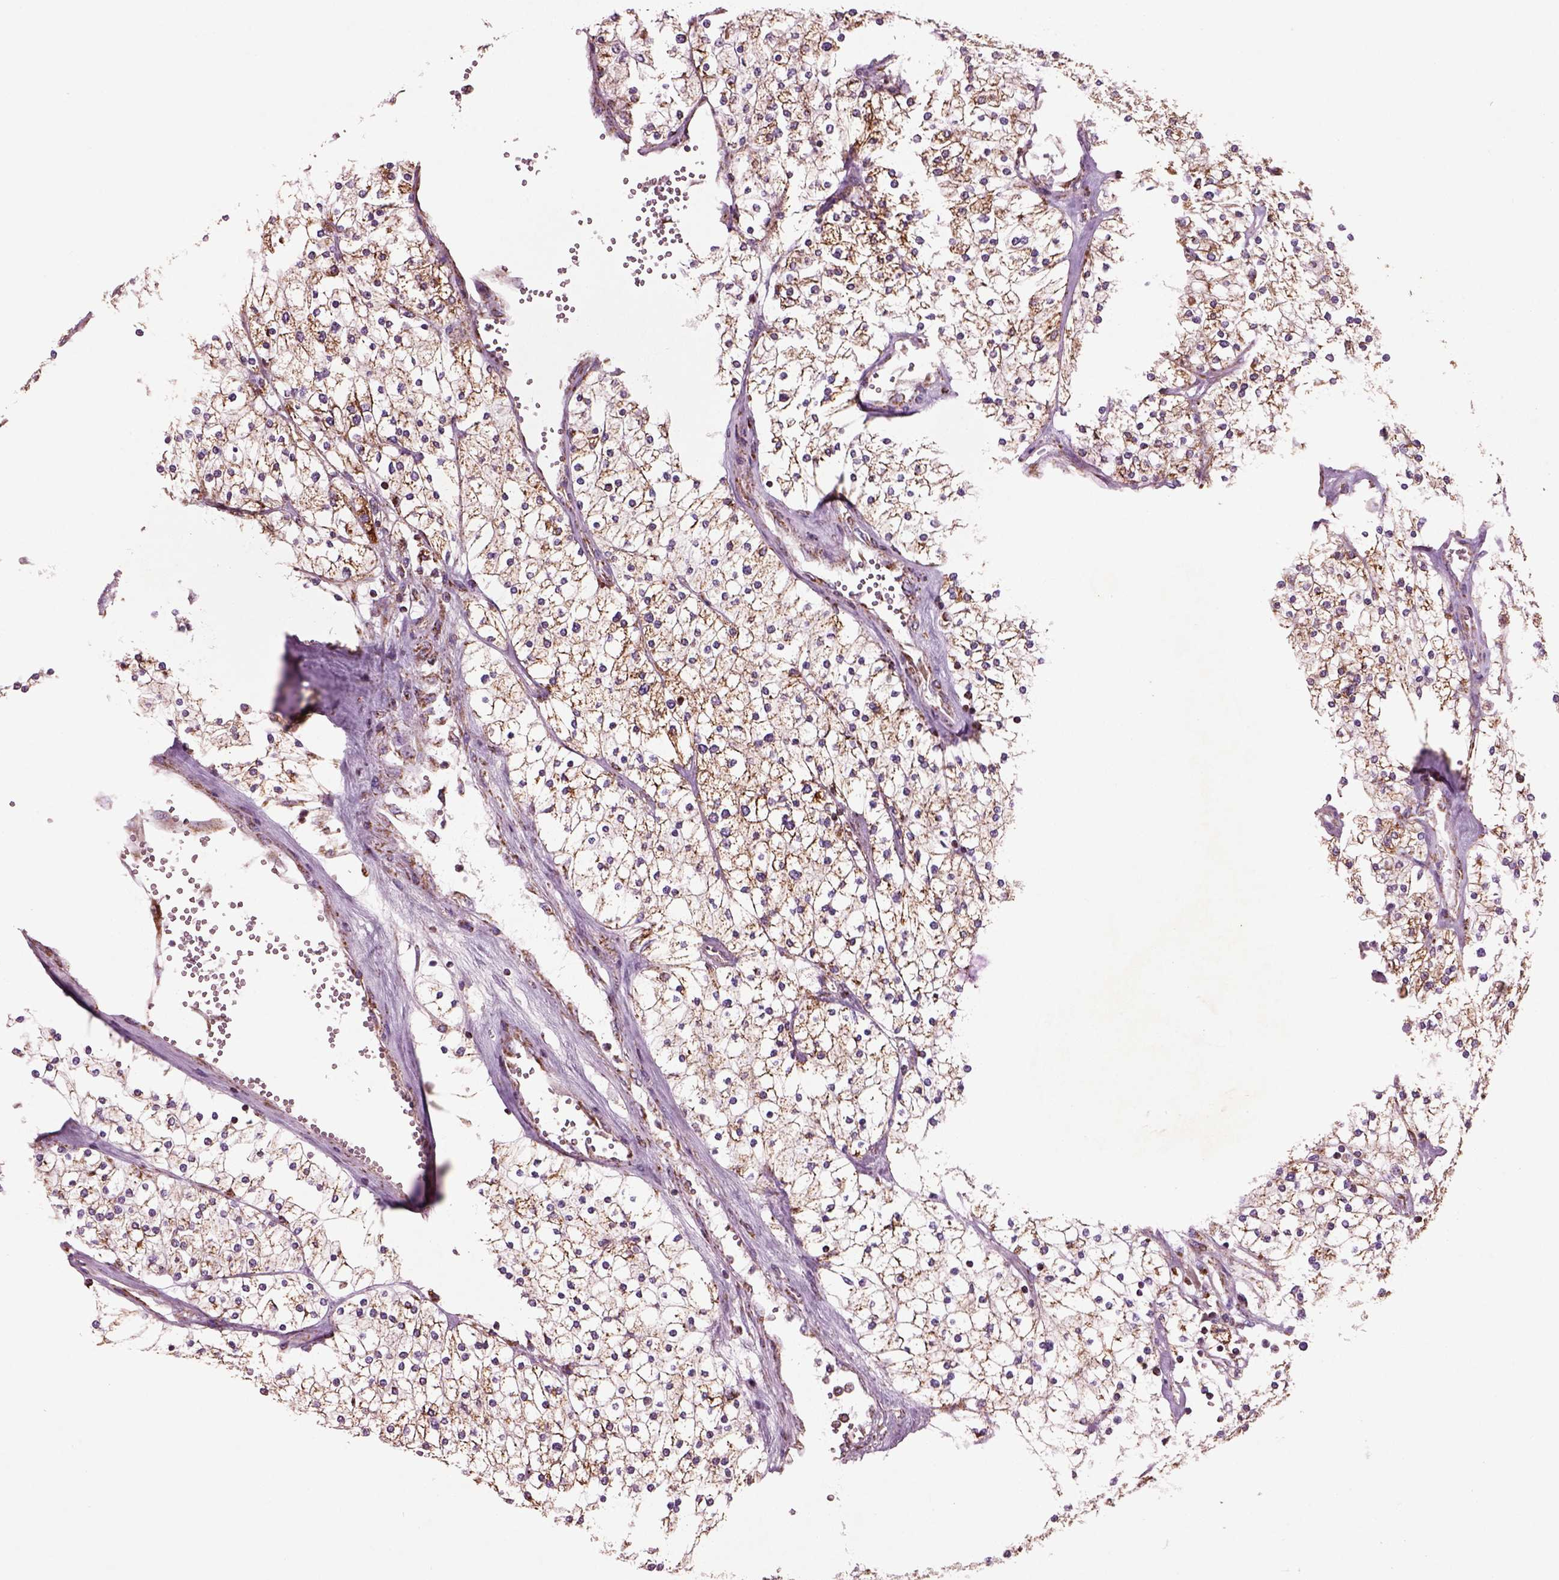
{"staining": {"intensity": "moderate", "quantity": ">75%", "location": "cytoplasmic/membranous"}, "tissue": "renal cancer", "cell_type": "Tumor cells", "image_type": "cancer", "snomed": [{"axis": "morphology", "description": "Adenocarcinoma, NOS"}, {"axis": "topography", "description": "Kidney"}], "caption": "A brown stain shows moderate cytoplasmic/membranous expression of a protein in renal cancer (adenocarcinoma) tumor cells.", "gene": "SLC25A24", "patient": {"sex": "male", "age": 80}}